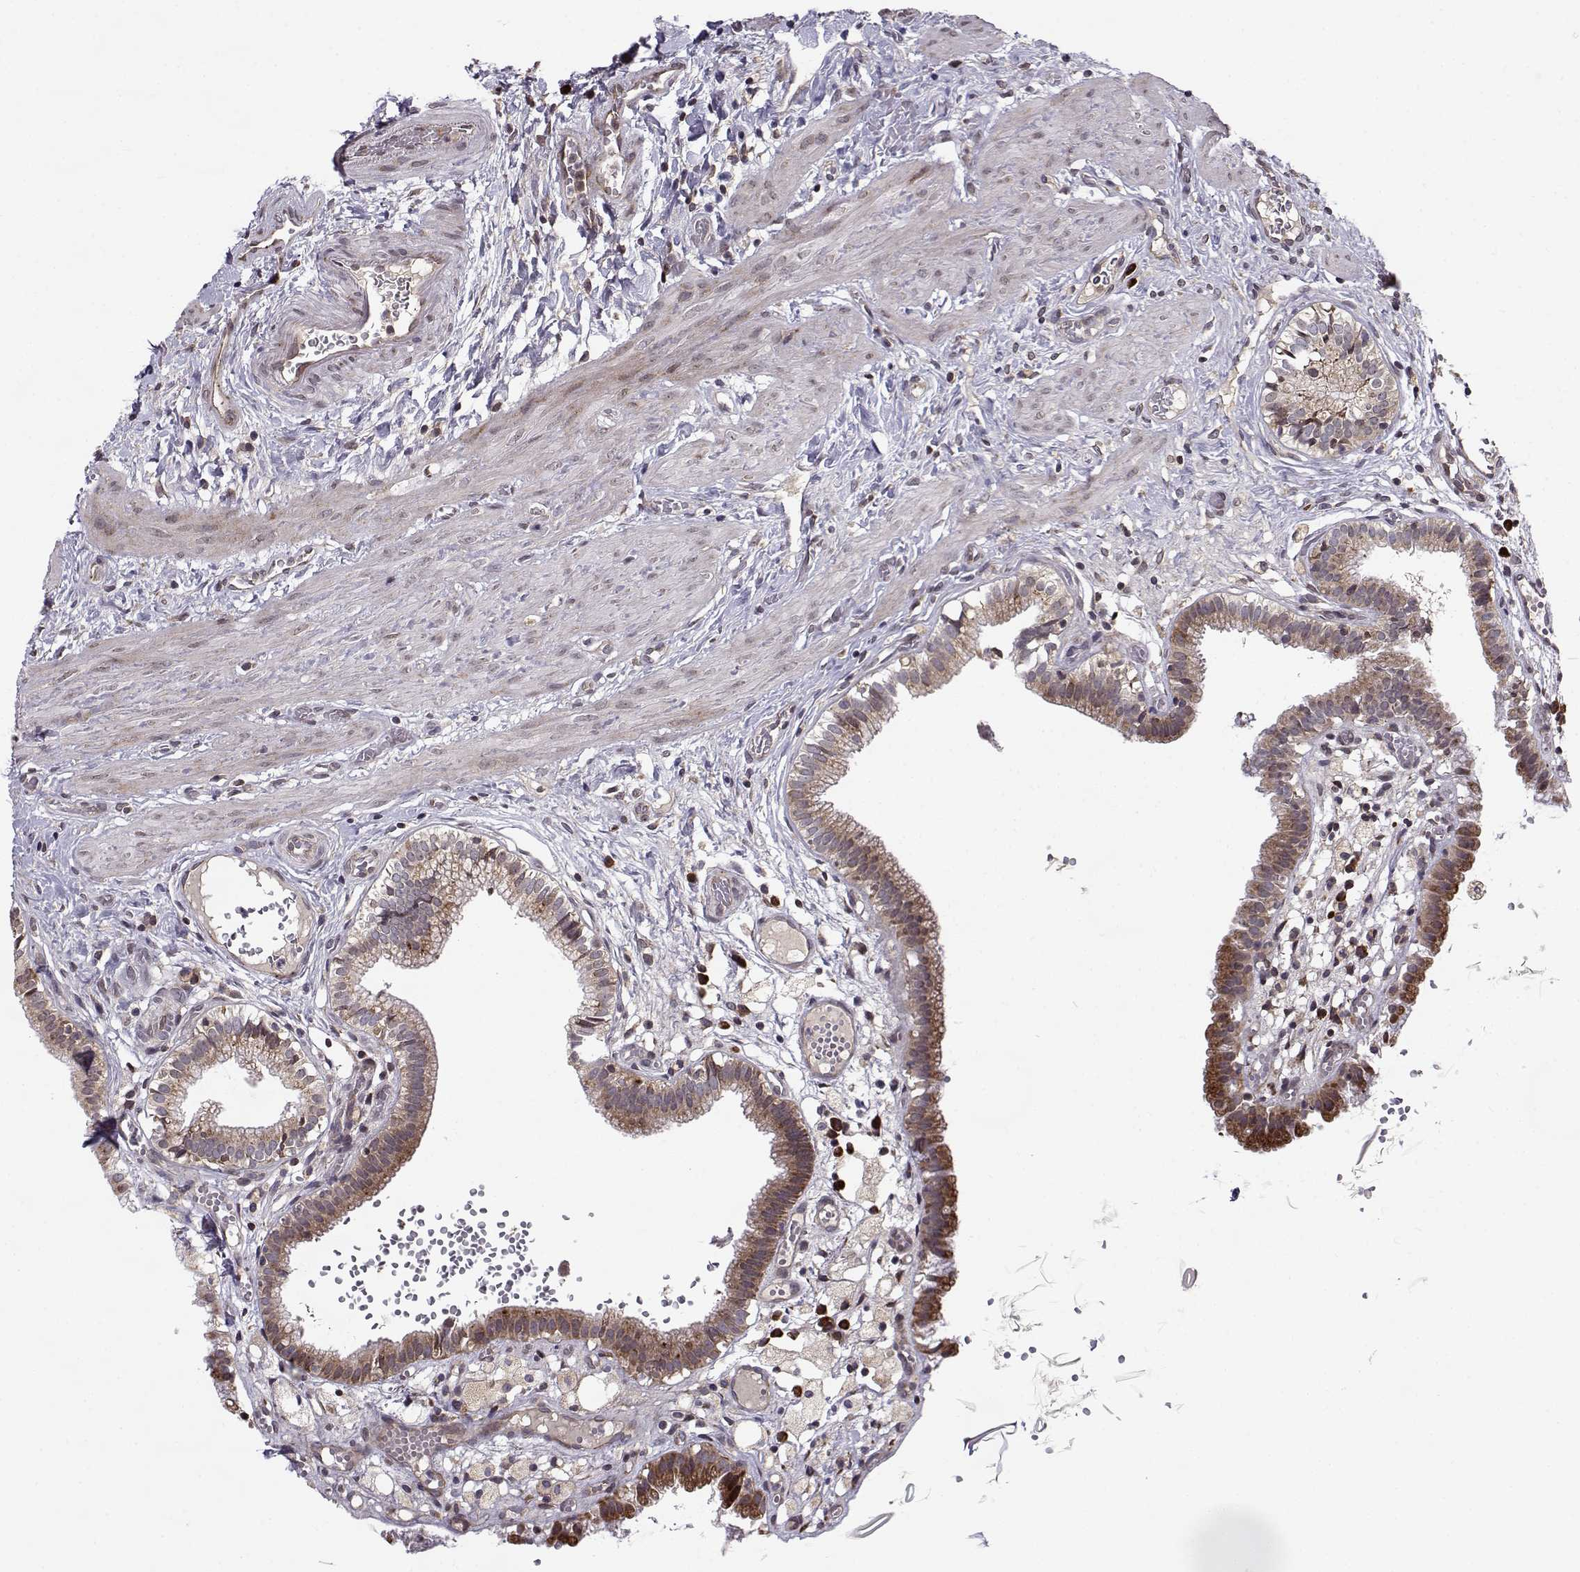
{"staining": {"intensity": "strong", "quantity": ">75%", "location": "cytoplasmic/membranous"}, "tissue": "gallbladder", "cell_type": "Glandular cells", "image_type": "normal", "snomed": [{"axis": "morphology", "description": "Normal tissue, NOS"}, {"axis": "topography", "description": "Gallbladder"}], "caption": "Immunohistochemical staining of benign gallbladder demonstrates strong cytoplasmic/membranous protein staining in approximately >75% of glandular cells. (Brightfield microscopy of DAB IHC at high magnification).", "gene": "RPL31", "patient": {"sex": "female", "age": 24}}